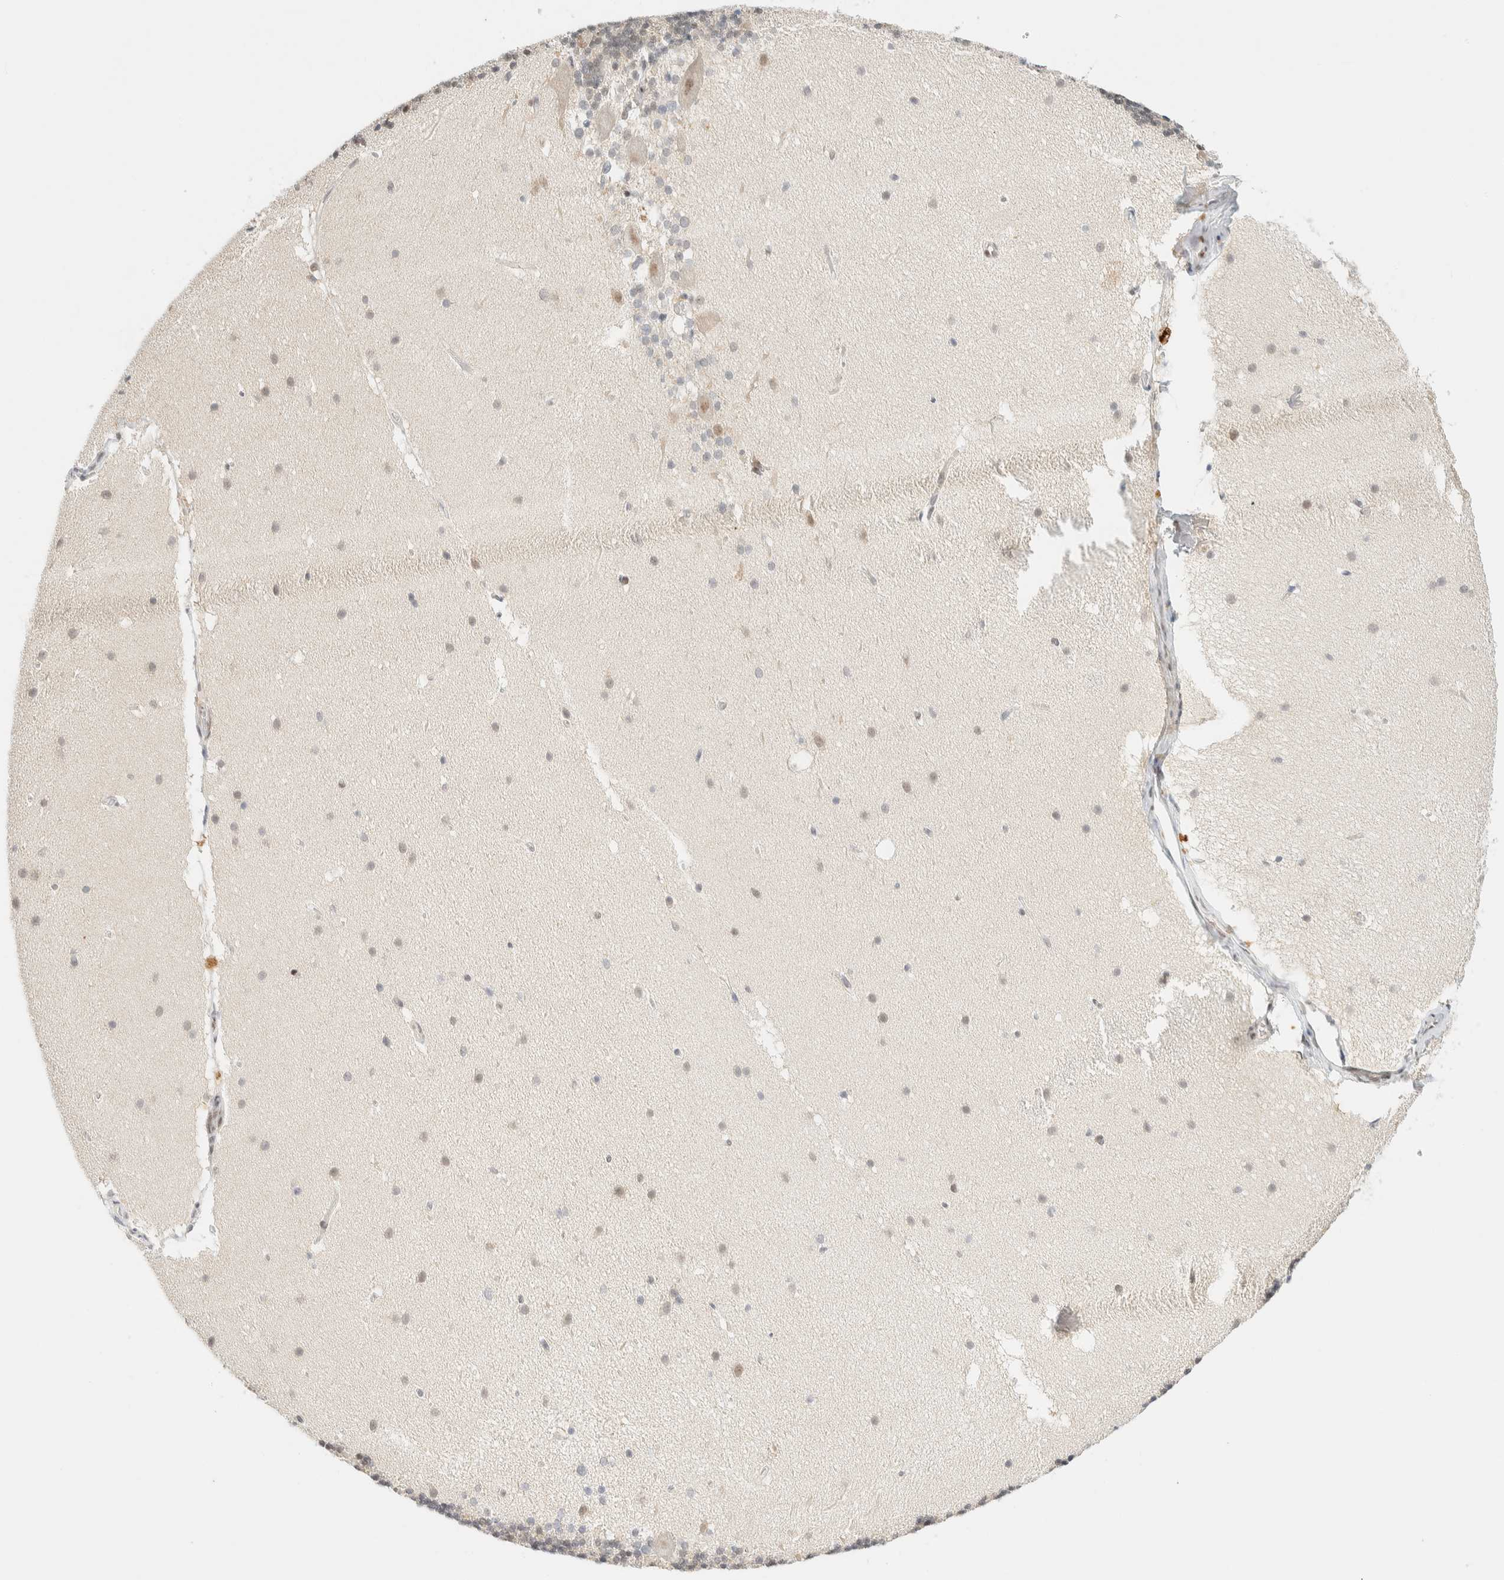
{"staining": {"intensity": "negative", "quantity": "none", "location": "none"}, "tissue": "cerebellum", "cell_type": "Cells in granular layer", "image_type": "normal", "snomed": [{"axis": "morphology", "description": "Normal tissue, NOS"}, {"axis": "topography", "description": "Cerebellum"}], "caption": "This is an immunohistochemistry micrograph of benign cerebellum. There is no expression in cells in granular layer.", "gene": "PYGO2", "patient": {"sex": "female", "age": 19}}